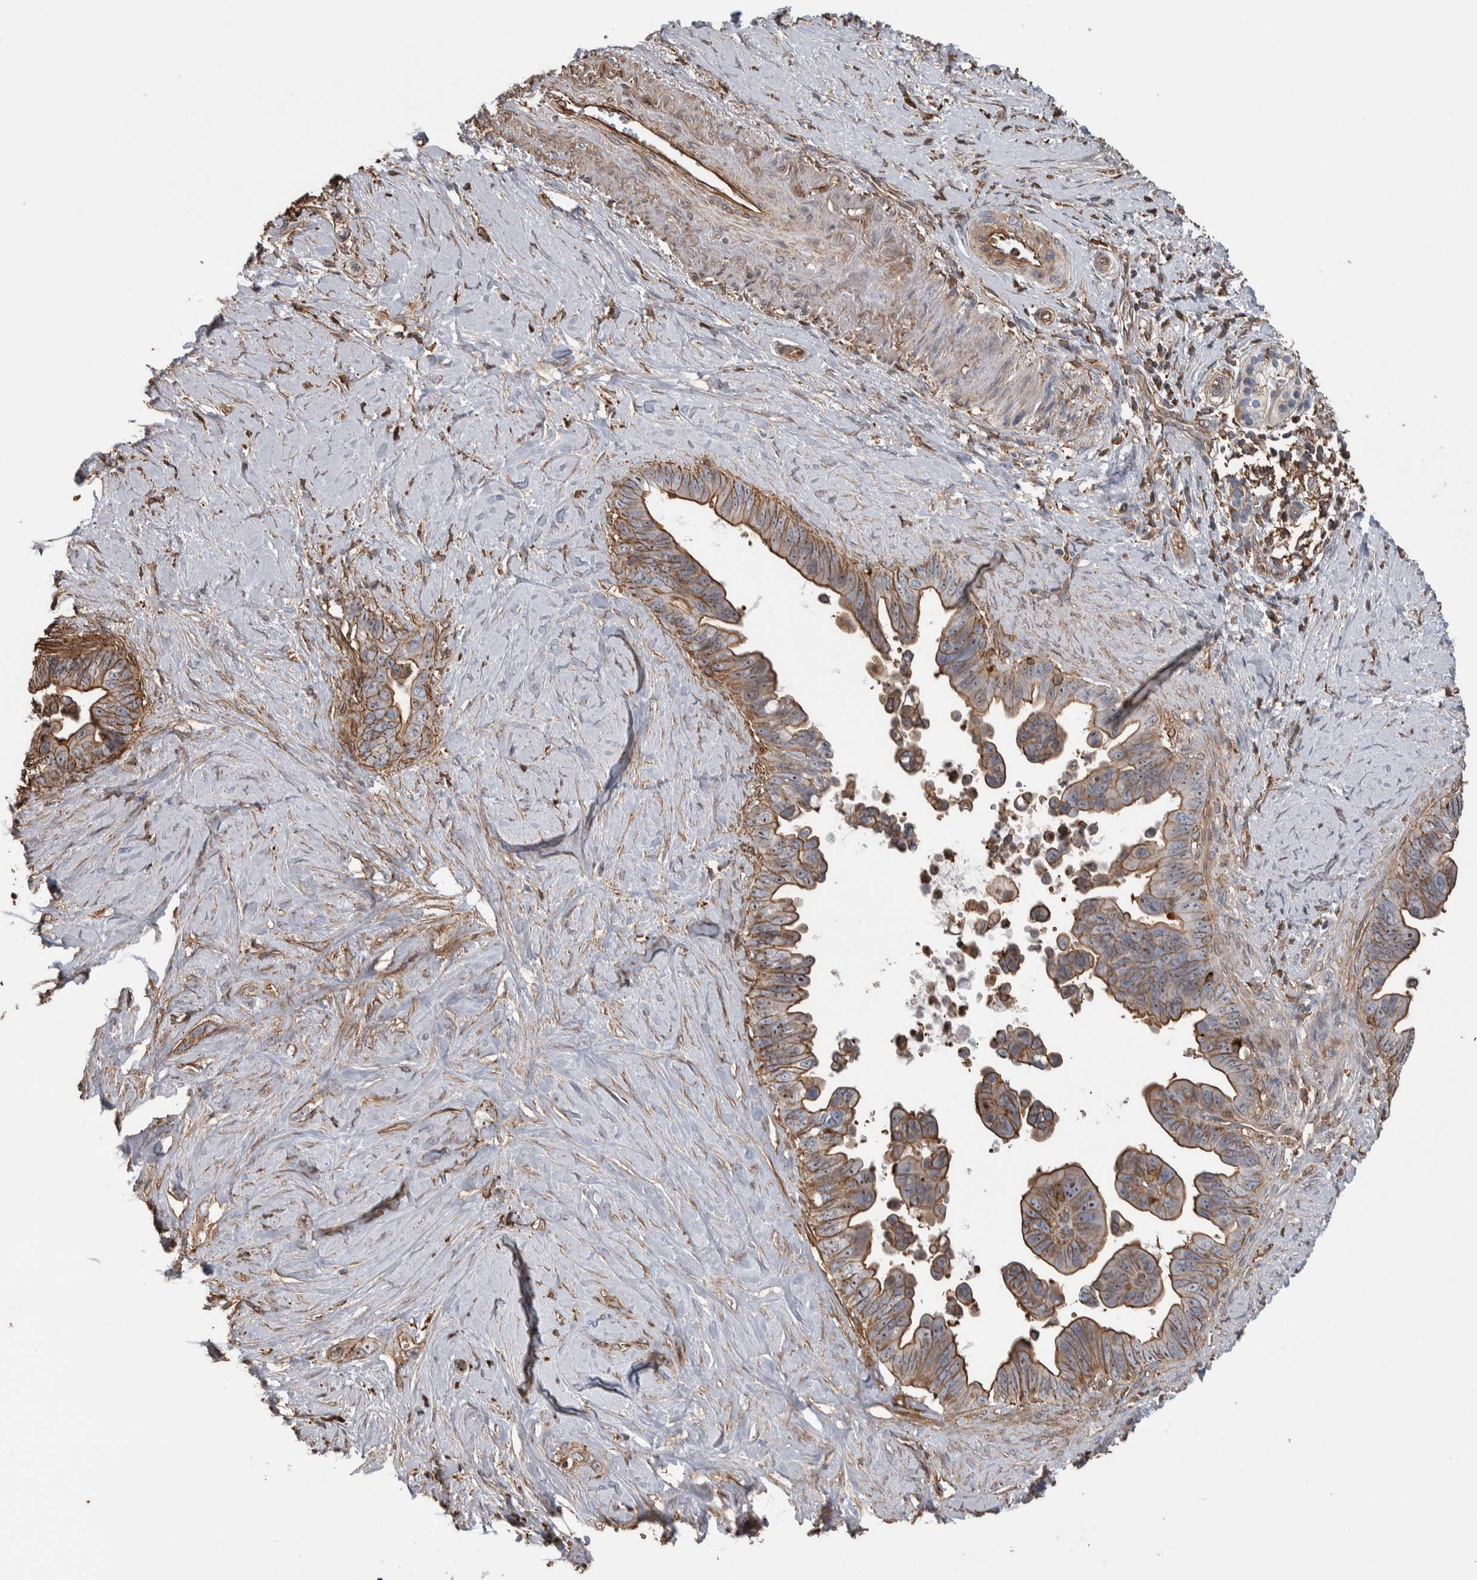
{"staining": {"intensity": "moderate", "quantity": ">75%", "location": "cytoplasmic/membranous"}, "tissue": "pancreatic cancer", "cell_type": "Tumor cells", "image_type": "cancer", "snomed": [{"axis": "morphology", "description": "Adenocarcinoma, NOS"}, {"axis": "topography", "description": "Pancreas"}], "caption": "Protein analysis of adenocarcinoma (pancreatic) tissue displays moderate cytoplasmic/membranous positivity in approximately >75% of tumor cells.", "gene": "ENPP2", "patient": {"sex": "female", "age": 72}}